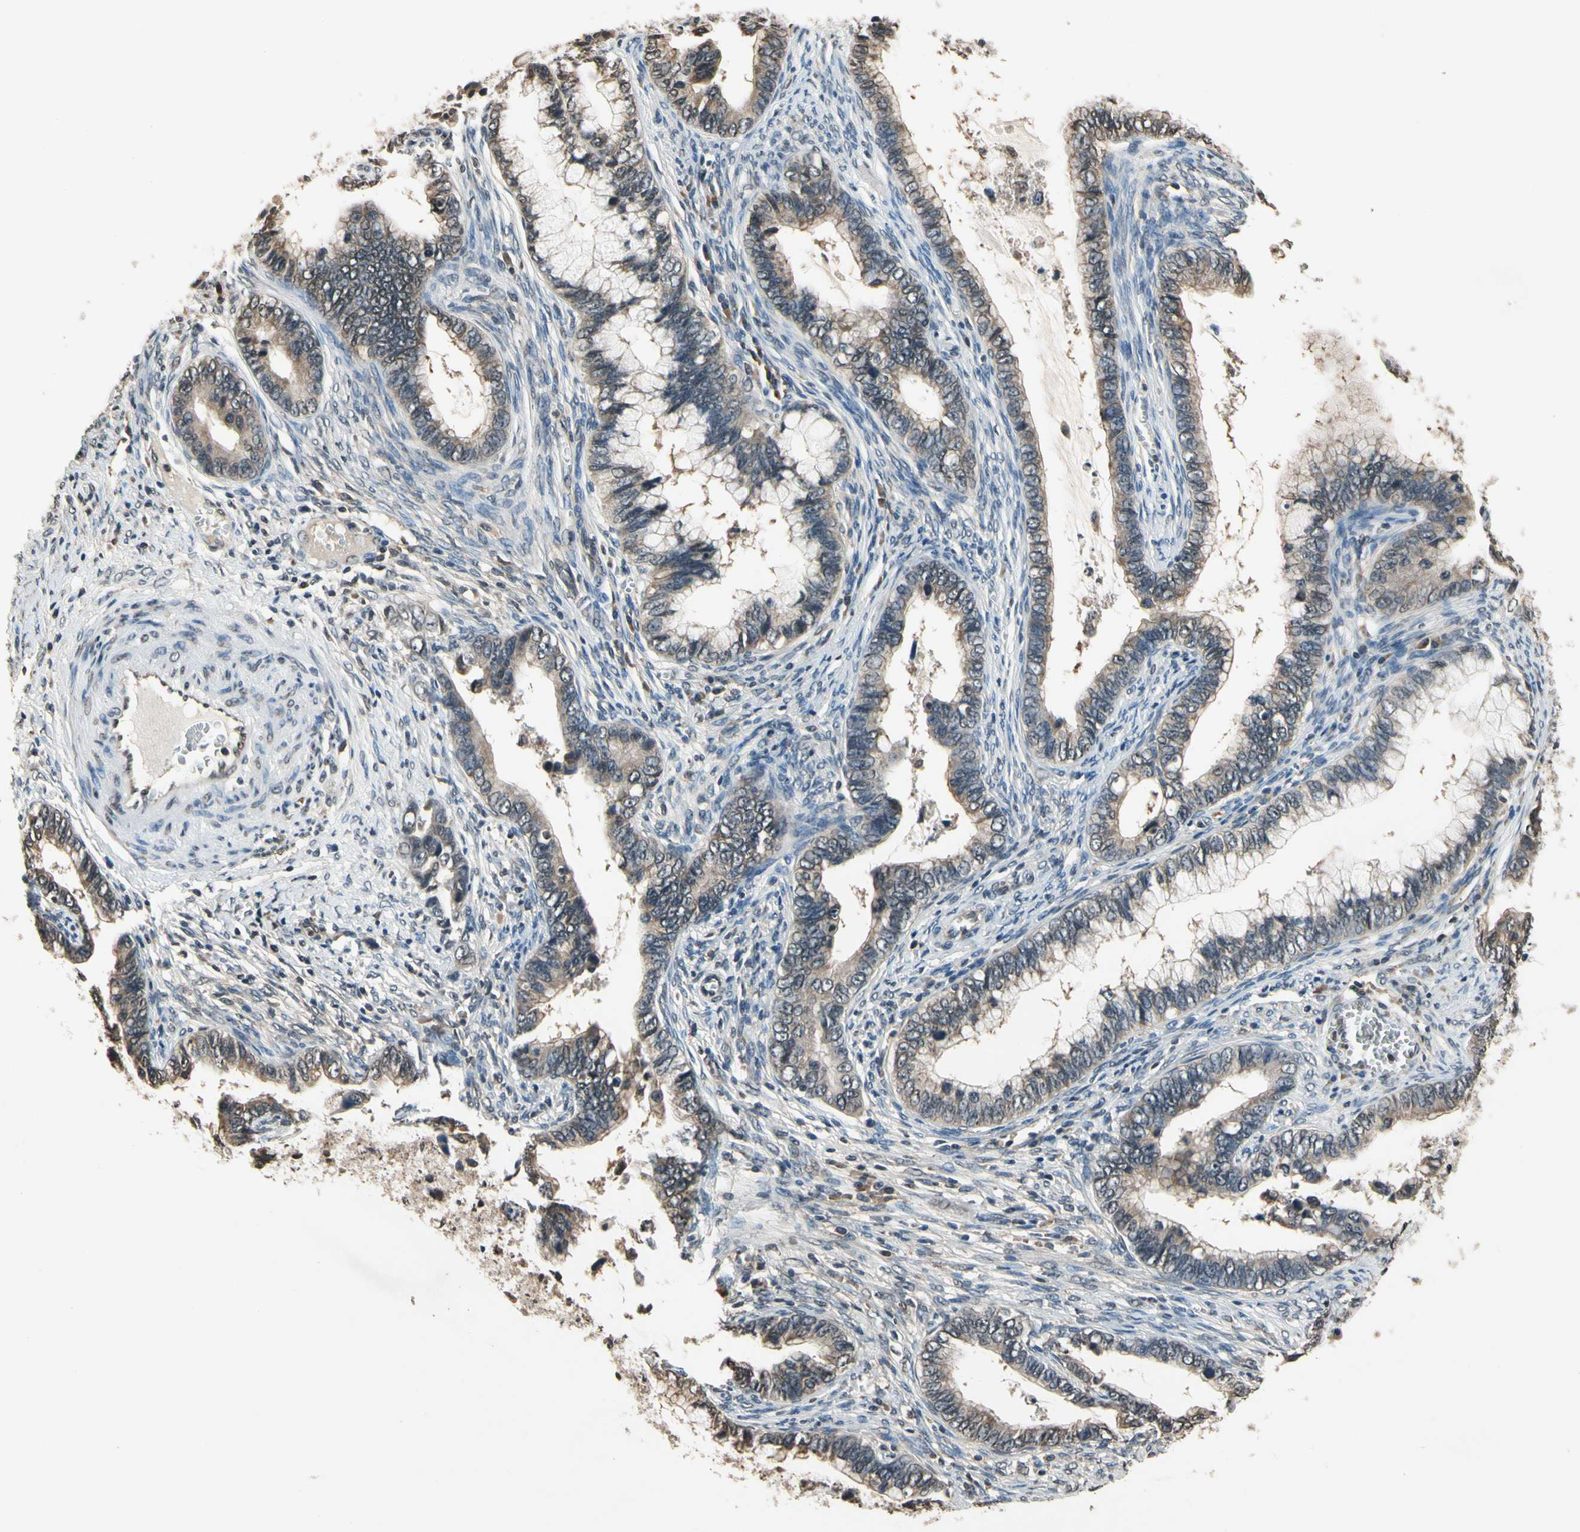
{"staining": {"intensity": "weak", "quantity": ">75%", "location": "cytoplasmic/membranous"}, "tissue": "cervical cancer", "cell_type": "Tumor cells", "image_type": "cancer", "snomed": [{"axis": "morphology", "description": "Adenocarcinoma, NOS"}, {"axis": "topography", "description": "Cervix"}], "caption": "Approximately >75% of tumor cells in human cervical cancer (adenocarcinoma) display weak cytoplasmic/membranous protein expression as visualized by brown immunohistochemical staining.", "gene": "GCLC", "patient": {"sex": "female", "age": 44}}